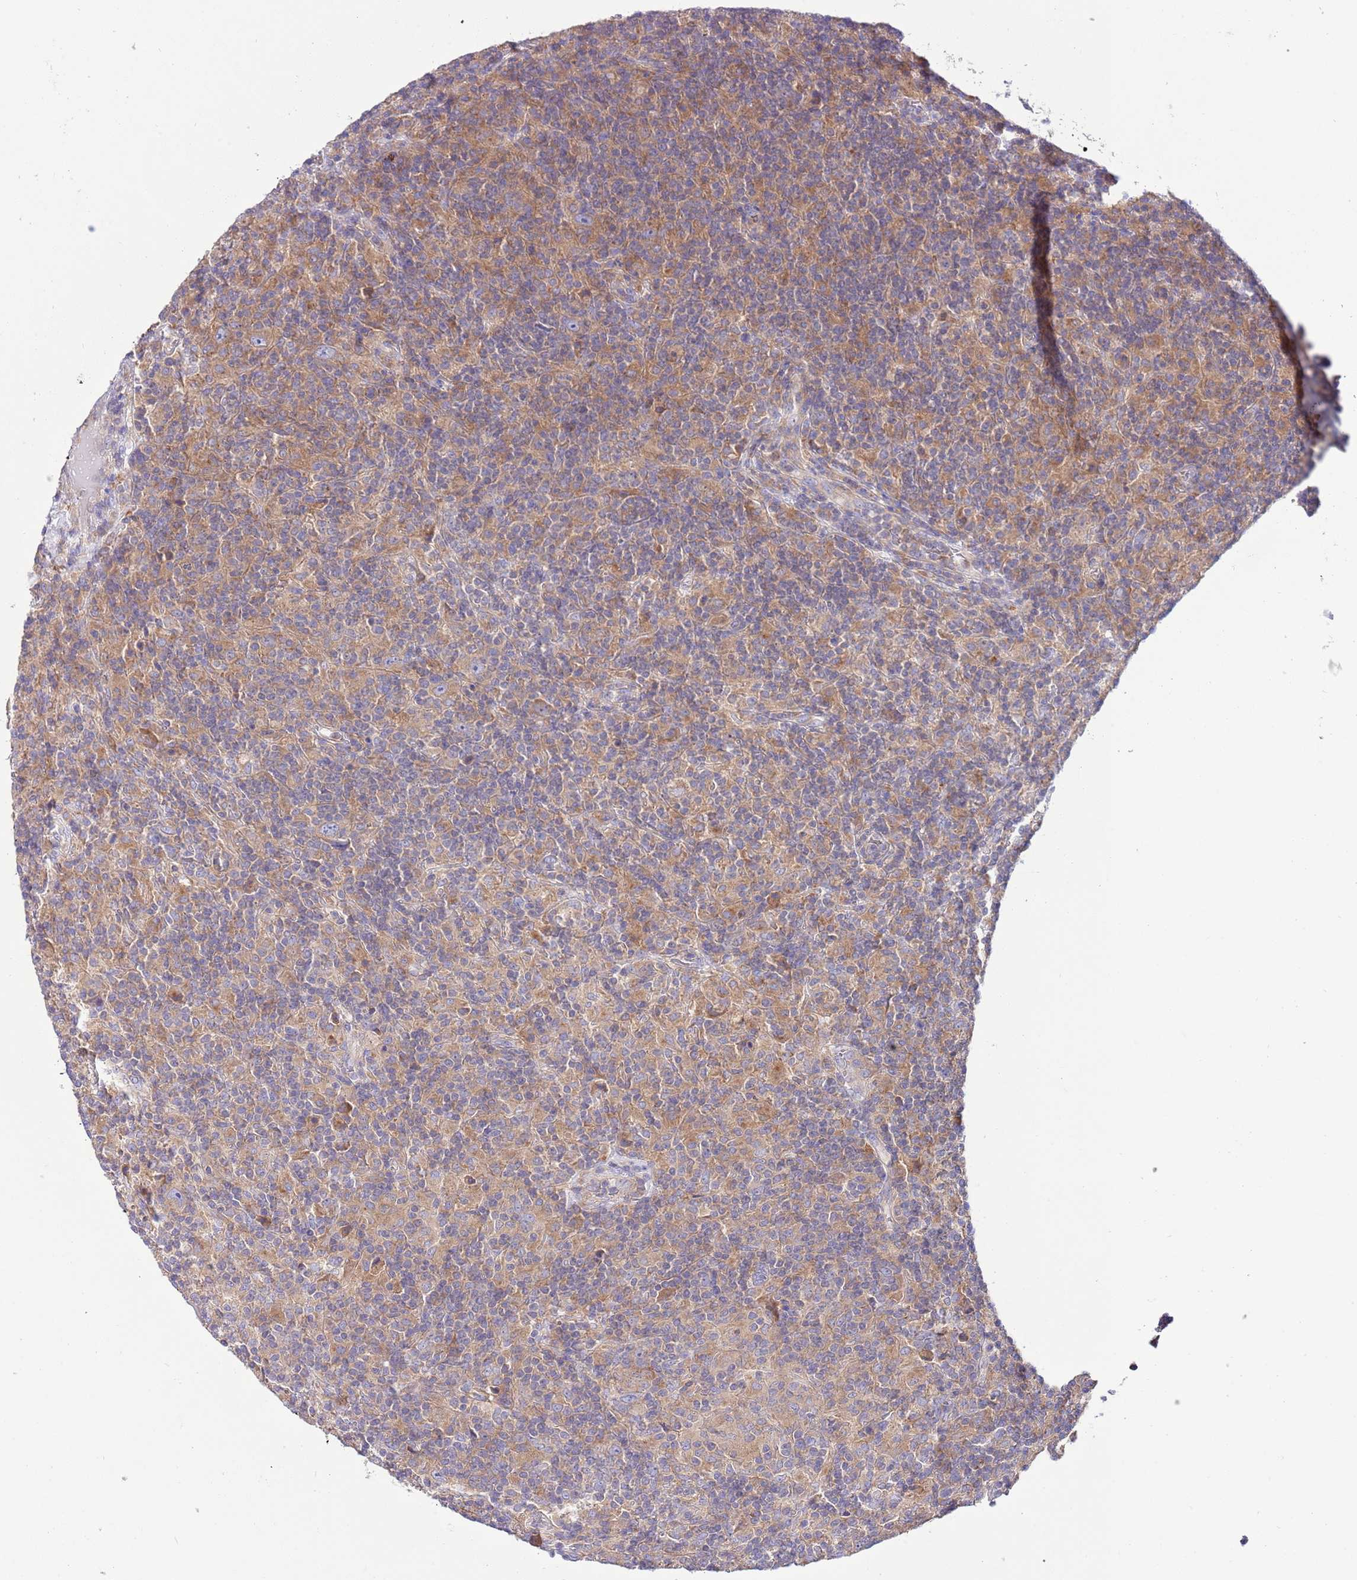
{"staining": {"intensity": "weak", "quantity": ">75%", "location": "cytoplasmic/membranous"}, "tissue": "lymphoma", "cell_type": "Tumor cells", "image_type": "cancer", "snomed": [{"axis": "morphology", "description": "Hodgkin's disease, NOS"}, {"axis": "topography", "description": "Lymph node"}], "caption": "Tumor cells exhibit weak cytoplasmic/membranous expression in approximately >75% of cells in lymphoma.", "gene": "RPS10", "patient": {"sex": "male", "age": 70}}